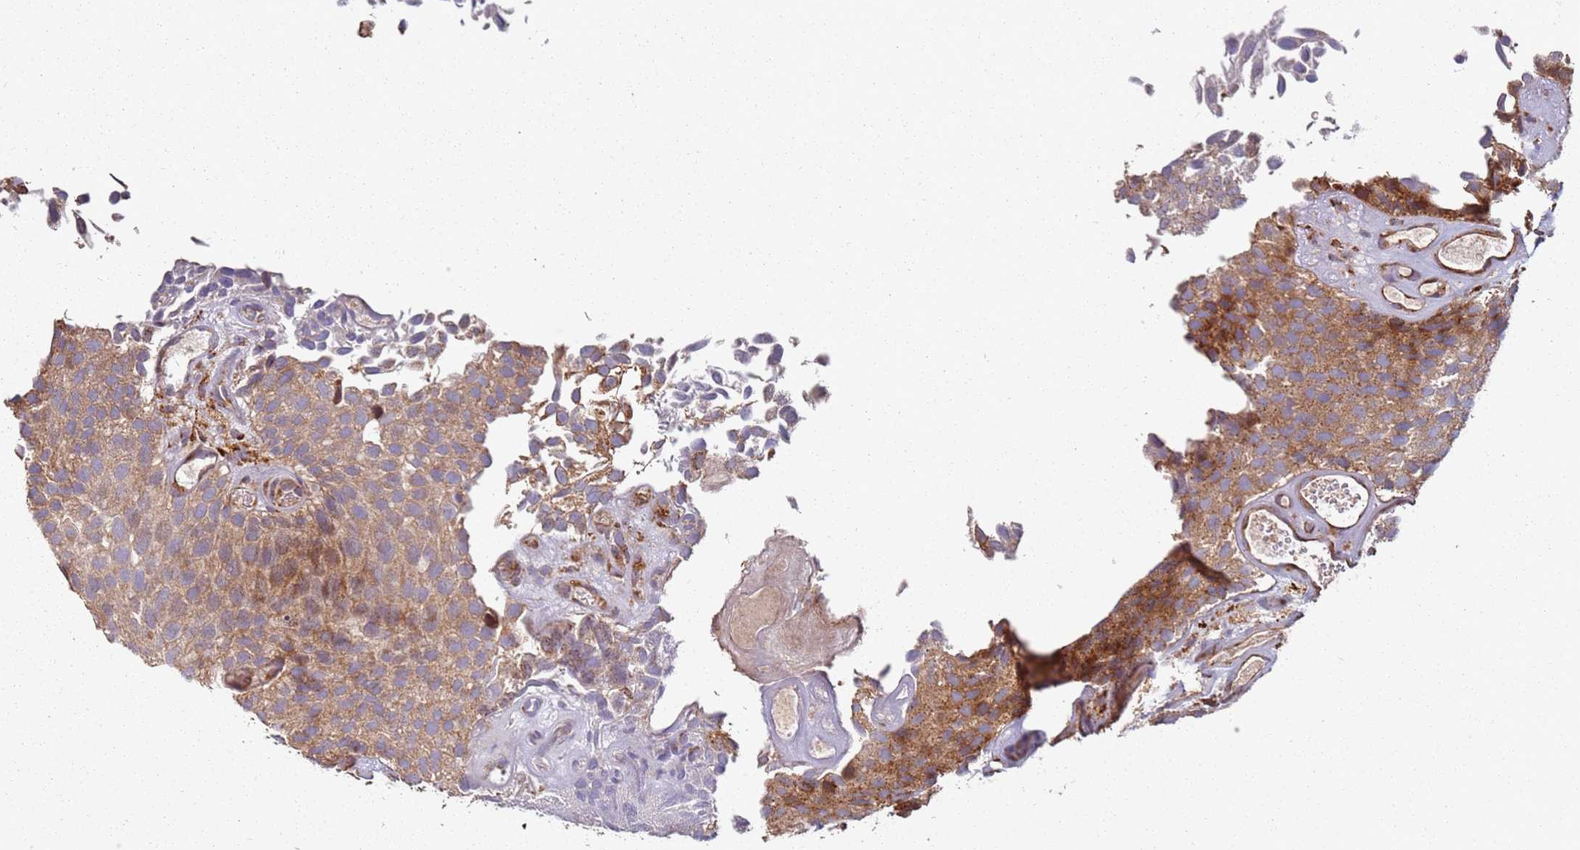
{"staining": {"intensity": "moderate", "quantity": ">75%", "location": "cytoplasmic/membranous"}, "tissue": "urothelial cancer", "cell_type": "Tumor cells", "image_type": "cancer", "snomed": [{"axis": "morphology", "description": "Urothelial carcinoma, Low grade"}, {"axis": "topography", "description": "Urinary bladder"}], "caption": "Brown immunohistochemical staining in urothelial carcinoma (low-grade) shows moderate cytoplasmic/membranous expression in approximately >75% of tumor cells. Nuclei are stained in blue.", "gene": "ARFRP1", "patient": {"sex": "male", "age": 89}}